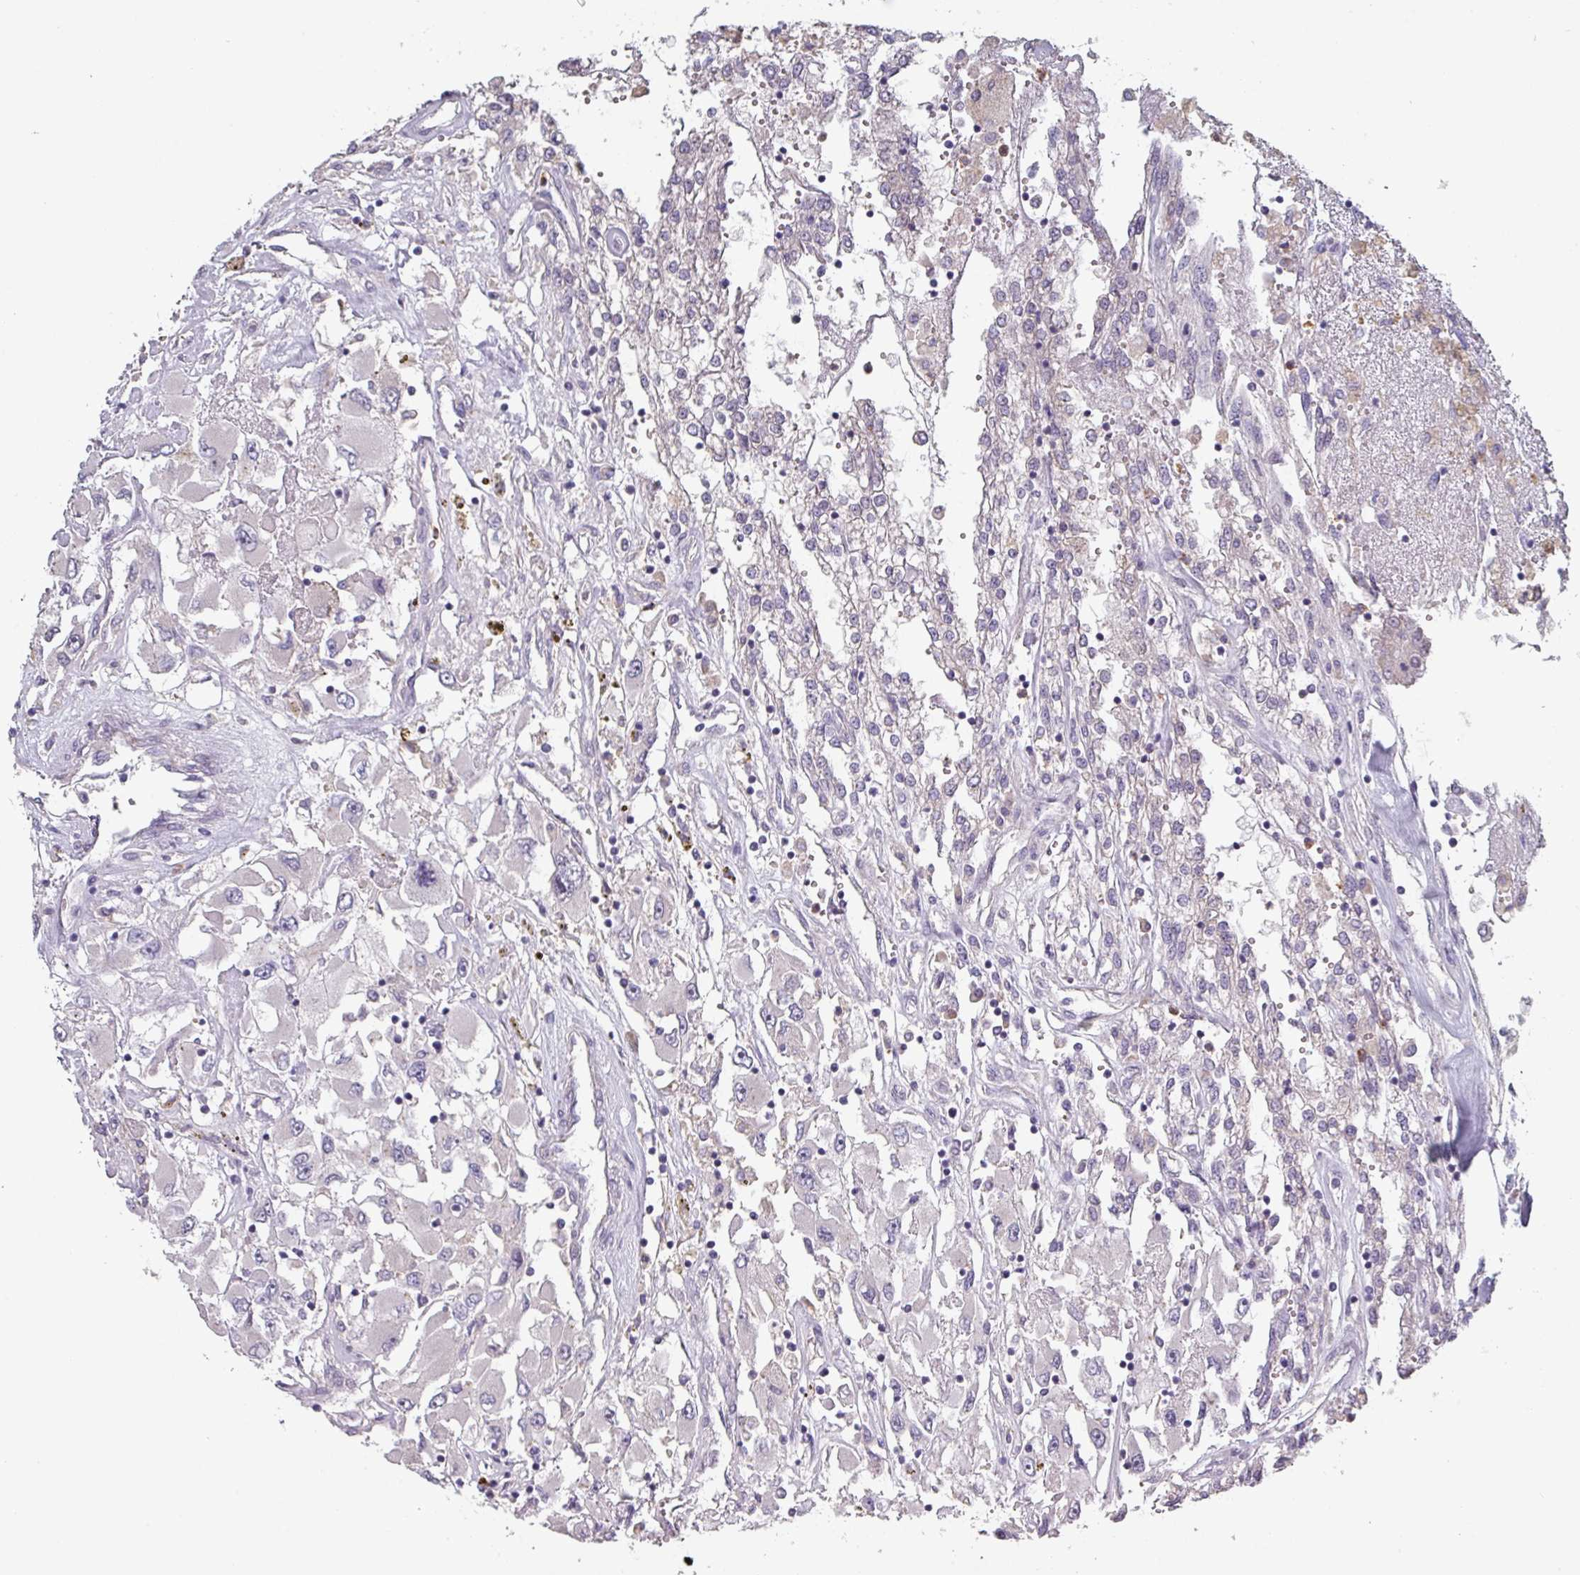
{"staining": {"intensity": "negative", "quantity": "none", "location": "none"}, "tissue": "renal cancer", "cell_type": "Tumor cells", "image_type": "cancer", "snomed": [{"axis": "morphology", "description": "Adenocarcinoma, NOS"}, {"axis": "topography", "description": "Kidney"}], "caption": "Renal cancer was stained to show a protein in brown. There is no significant expression in tumor cells. Nuclei are stained in blue.", "gene": "PRAMEF8", "patient": {"sex": "female", "age": 52}}